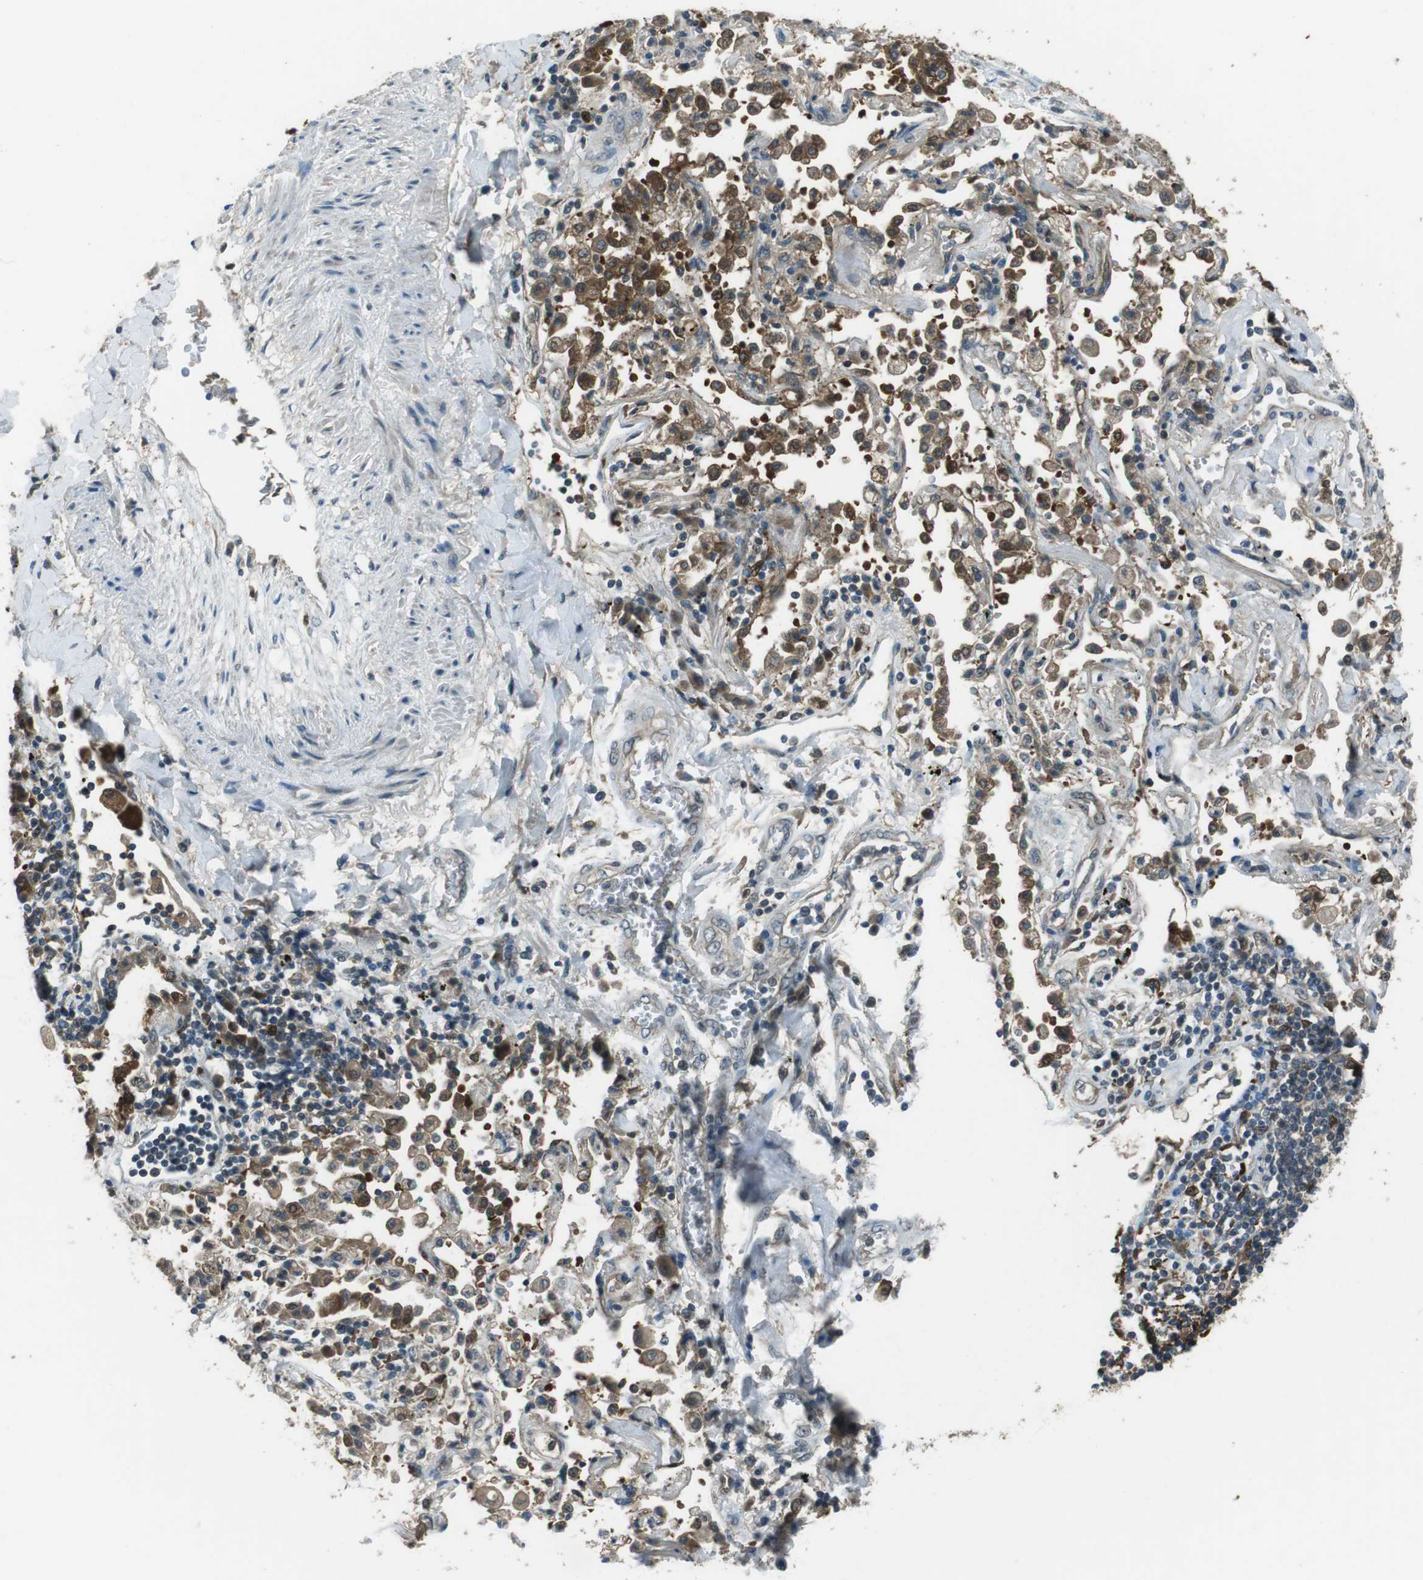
{"staining": {"intensity": "moderate", "quantity": ">75%", "location": "cytoplasmic/membranous,nuclear"}, "tissue": "lung cancer", "cell_type": "Tumor cells", "image_type": "cancer", "snomed": [{"axis": "morphology", "description": "Adenocarcinoma, NOS"}, {"axis": "topography", "description": "Lung"}], "caption": "Moderate cytoplasmic/membranous and nuclear positivity for a protein is appreciated in about >75% of tumor cells of lung cancer using IHC.", "gene": "MFAP3", "patient": {"sex": "female", "age": 65}}